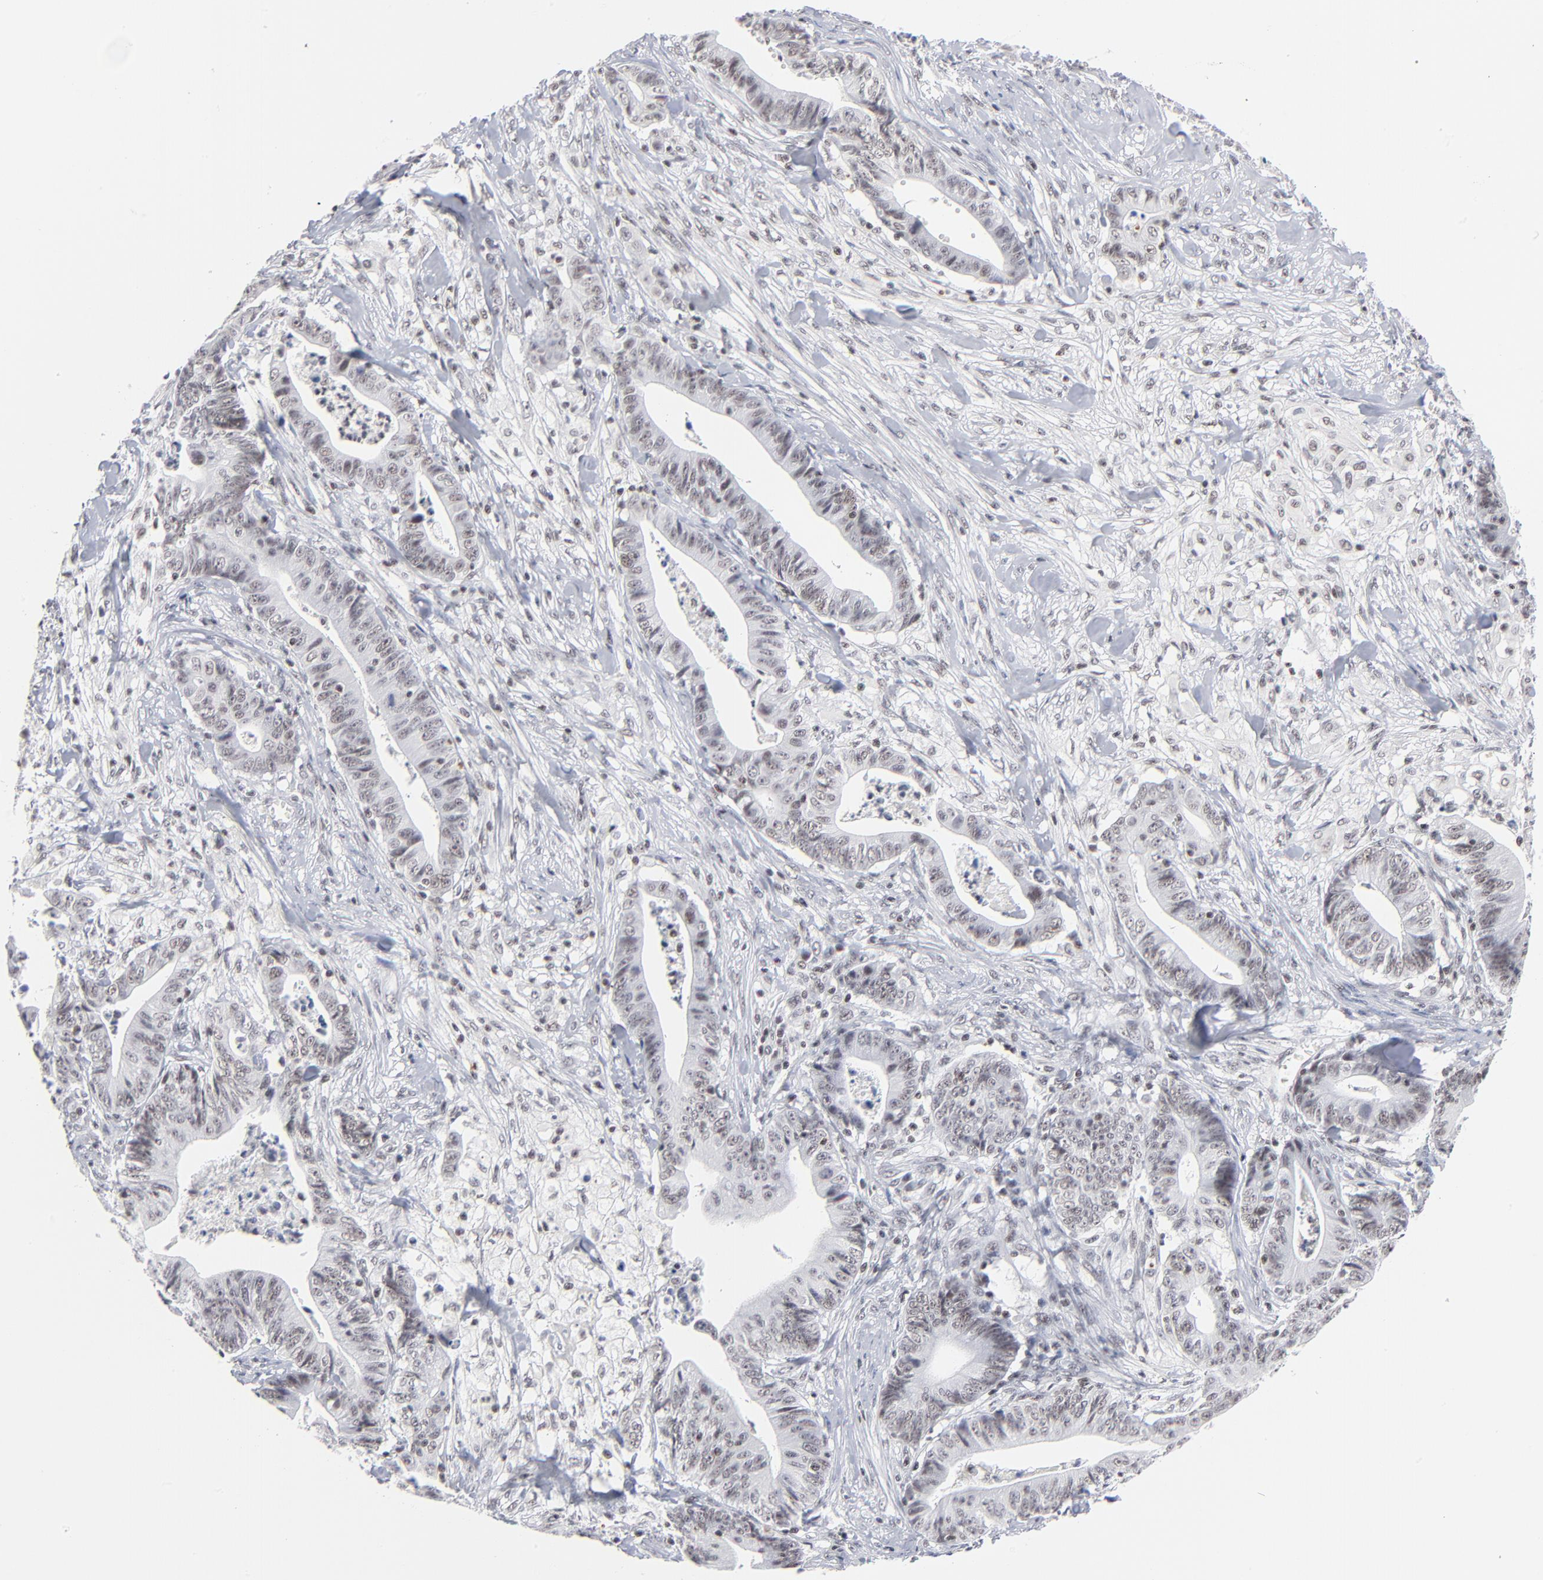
{"staining": {"intensity": "weak", "quantity": "<25%", "location": "nuclear"}, "tissue": "stomach cancer", "cell_type": "Tumor cells", "image_type": "cancer", "snomed": [{"axis": "morphology", "description": "Adenocarcinoma, NOS"}, {"axis": "topography", "description": "Stomach, lower"}], "caption": "High magnification brightfield microscopy of stomach cancer (adenocarcinoma) stained with DAB (brown) and counterstained with hematoxylin (blue): tumor cells show no significant expression.", "gene": "ZNF143", "patient": {"sex": "female", "age": 86}}